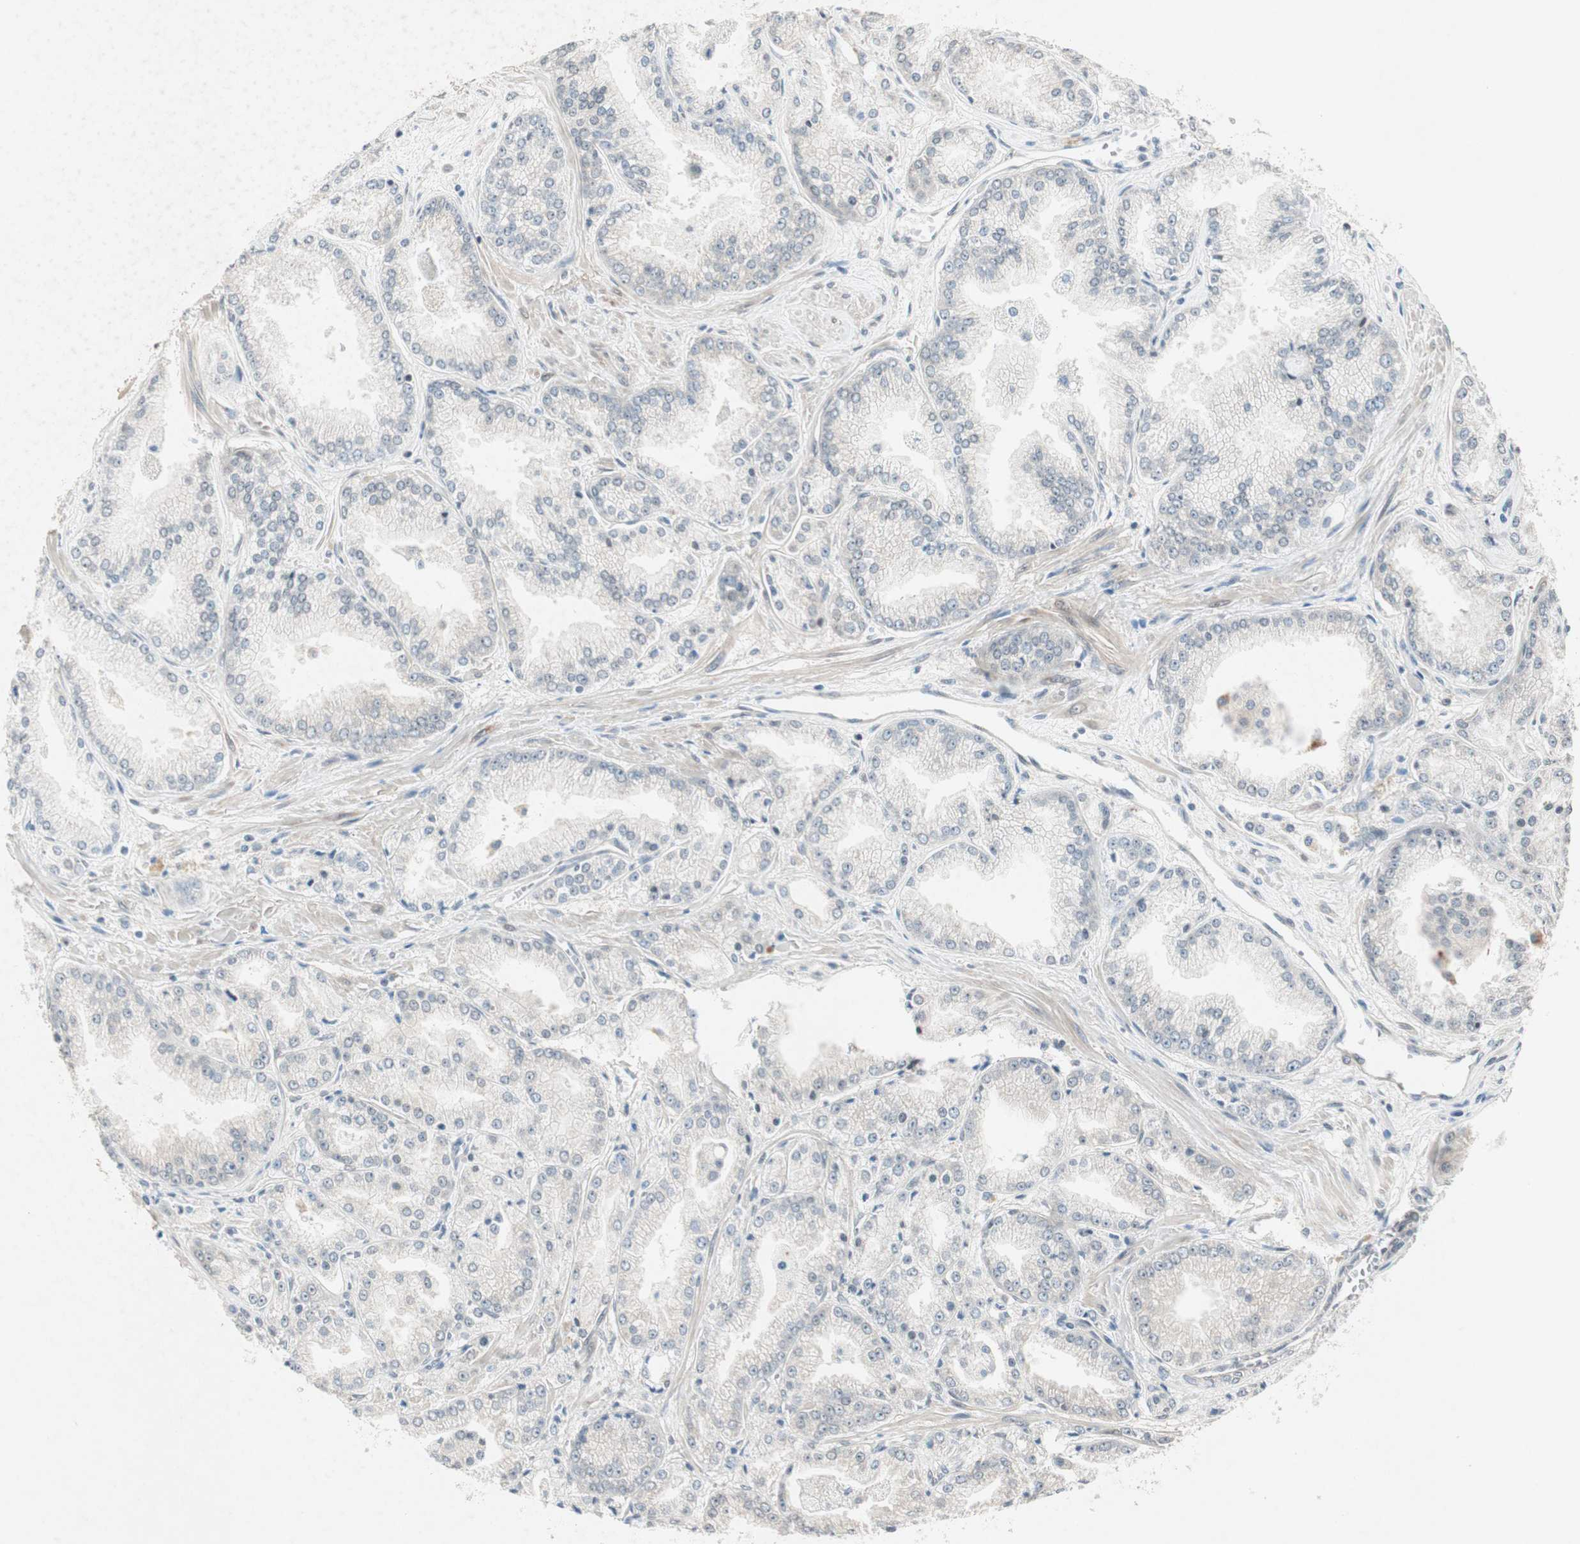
{"staining": {"intensity": "negative", "quantity": "none", "location": "none"}, "tissue": "prostate cancer", "cell_type": "Tumor cells", "image_type": "cancer", "snomed": [{"axis": "morphology", "description": "Adenocarcinoma, High grade"}, {"axis": "topography", "description": "Prostate"}], "caption": "A histopathology image of human prostate high-grade adenocarcinoma is negative for staining in tumor cells.", "gene": "PGBD1", "patient": {"sex": "male", "age": 61}}